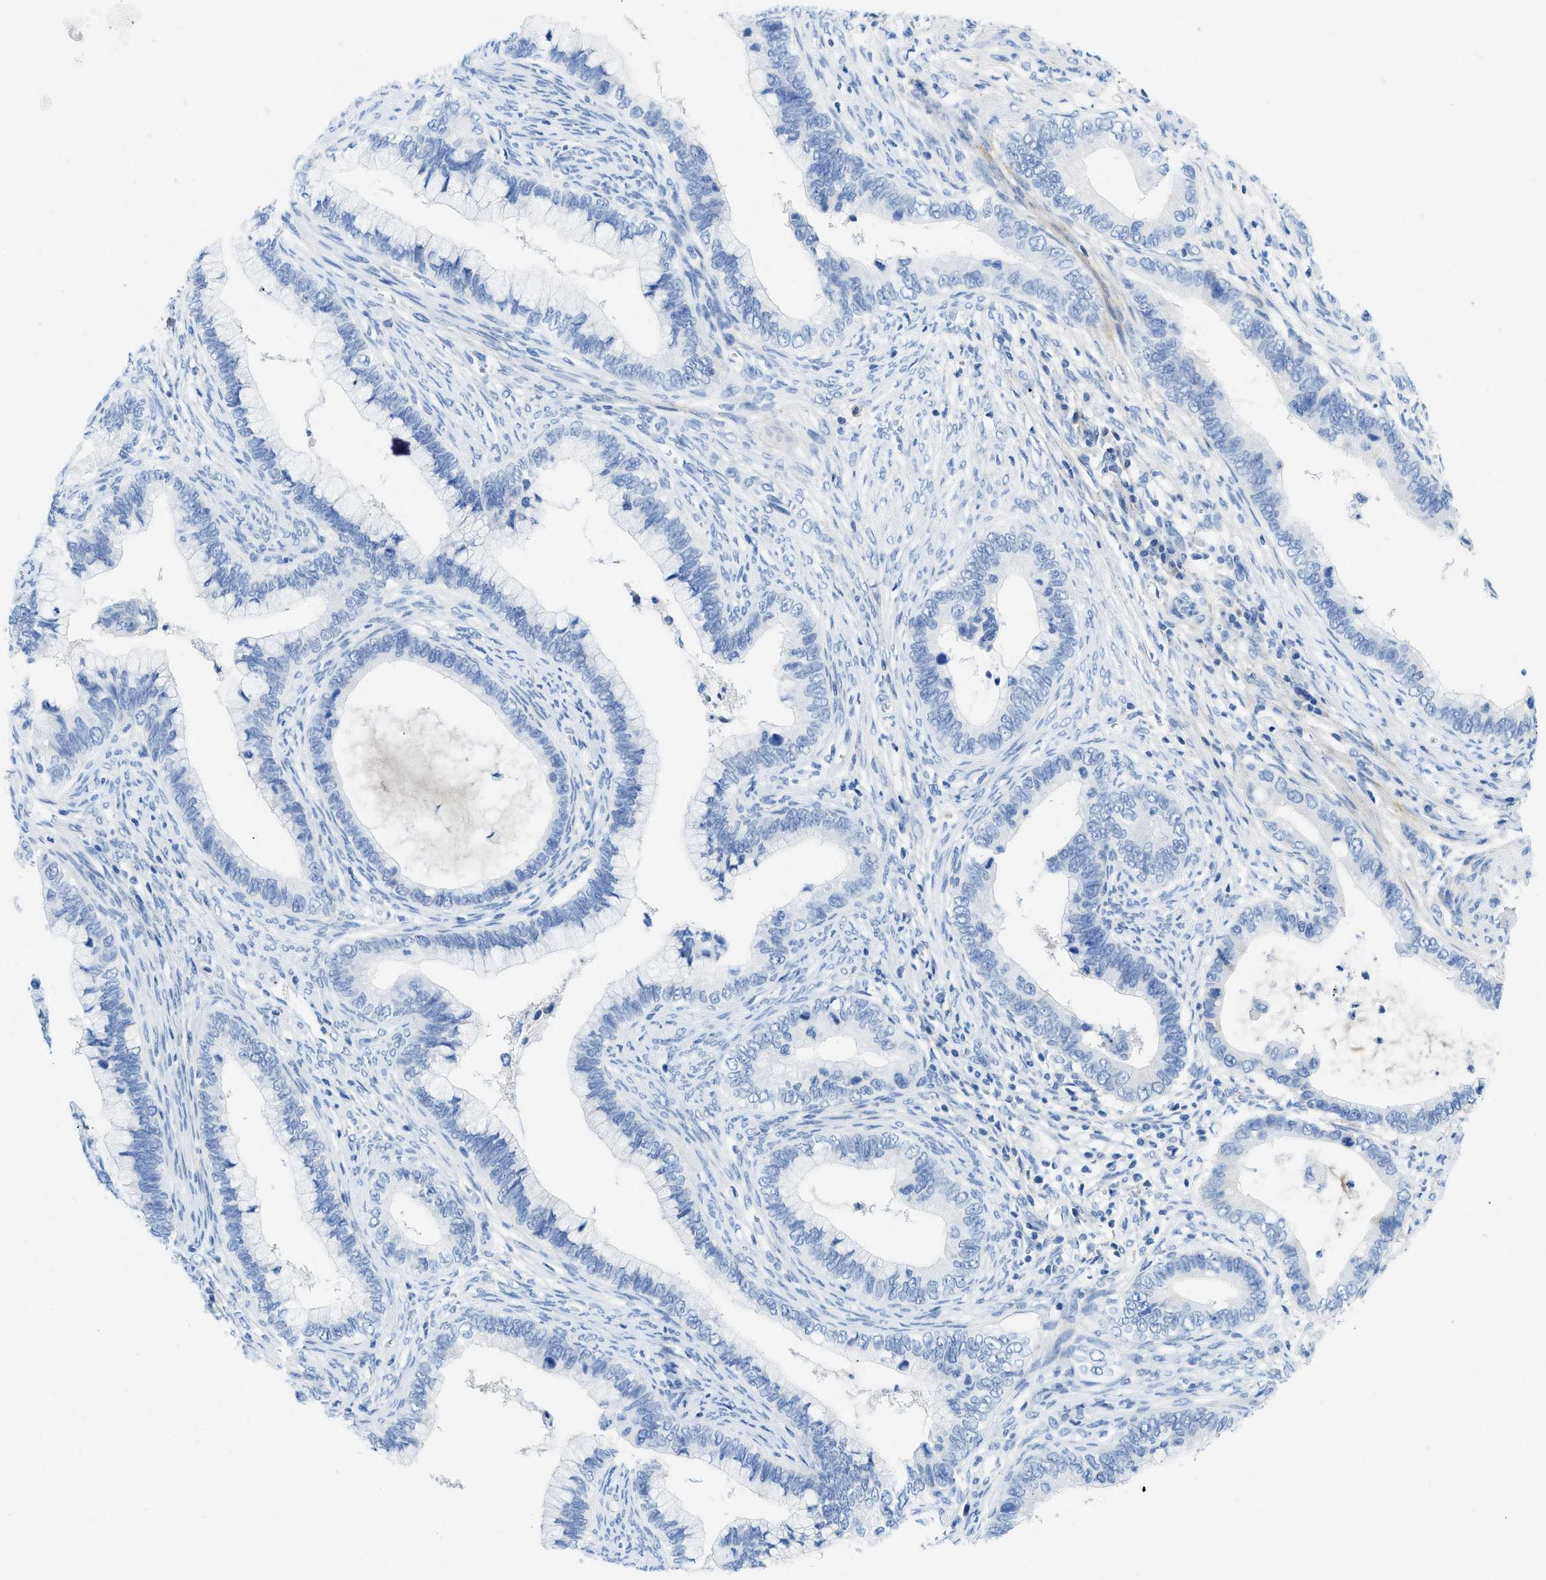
{"staining": {"intensity": "negative", "quantity": "none", "location": "none"}, "tissue": "cervical cancer", "cell_type": "Tumor cells", "image_type": "cancer", "snomed": [{"axis": "morphology", "description": "Adenocarcinoma, NOS"}, {"axis": "topography", "description": "Cervix"}], "caption": "Tumor cells show no significant staining in cervical adenocarcinoma. The staining was performed using DAB (3,3'-diaminobenzidine) to visualize the protein expression in brown, while the nuclei were stained in blue with hematoxylin (Magnification: 20x).", "gene": "COL3A1", "patient": {"sex": "female", "age": 44}}